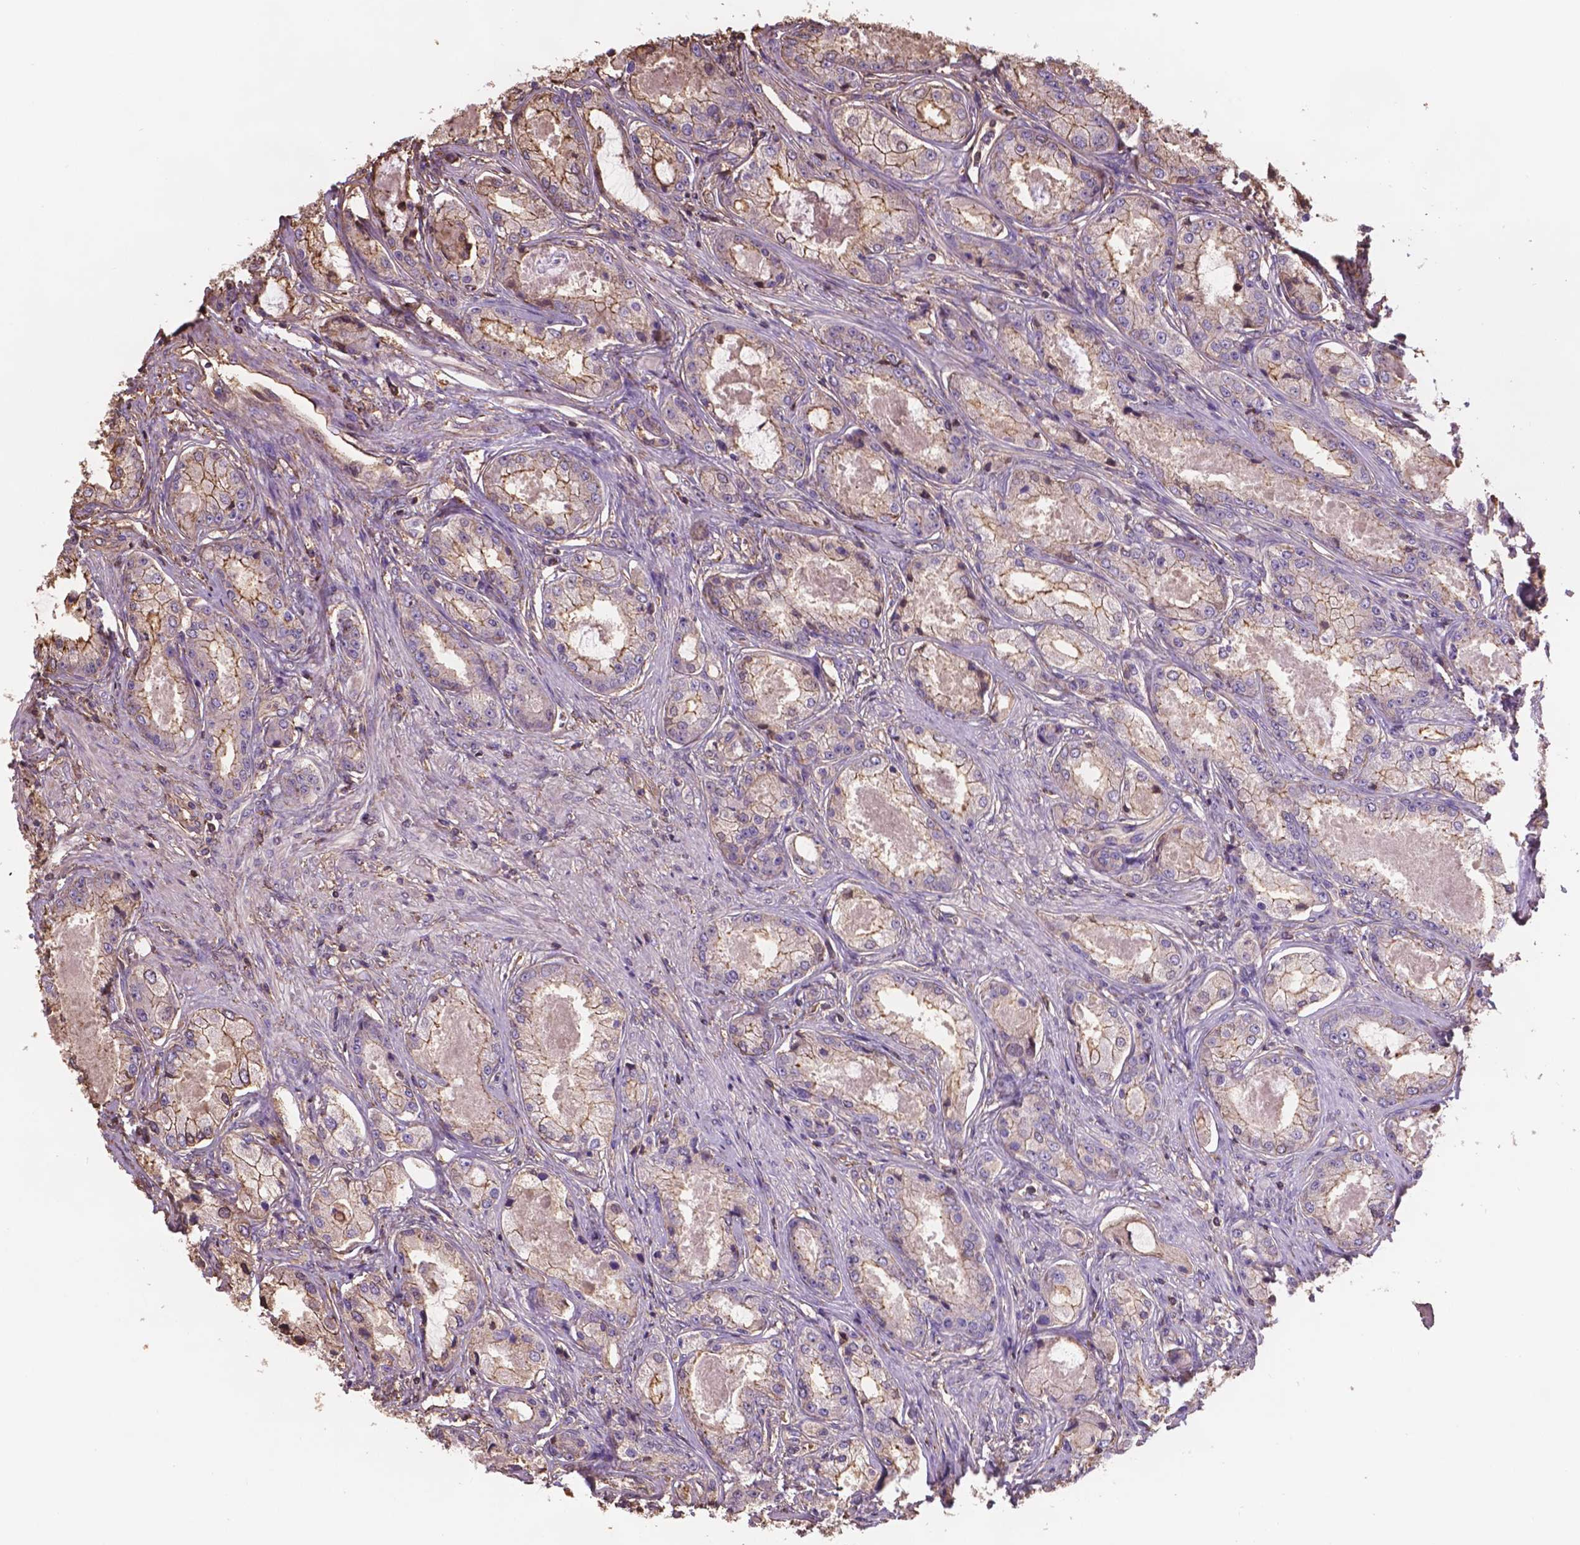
{"staining": {"intensity": "moderate", "quantity": ">75%", "location": "cytoplasmic/membranous"}, "tissue": "prostate cancer", "cell_type": "Tumor cells", "image_type": "cancer", "snomed": [{"axis": "morphology", "description": "Adenocarcinoma, Low grade"}, {"axis": "topography", "description": "Prostate"}], "caption": "Prostate adenocarcinoma (low-grade) was stained to show a protein in brown. There is medium levels of moderate cytoplasmic/membranous expression in approximately >75% of tumor cells. (DAB = brown stain, brightfield microscopy at high magnification).", "gene": "NIPA2", "patient": {"sex": "male", "age": 68}}